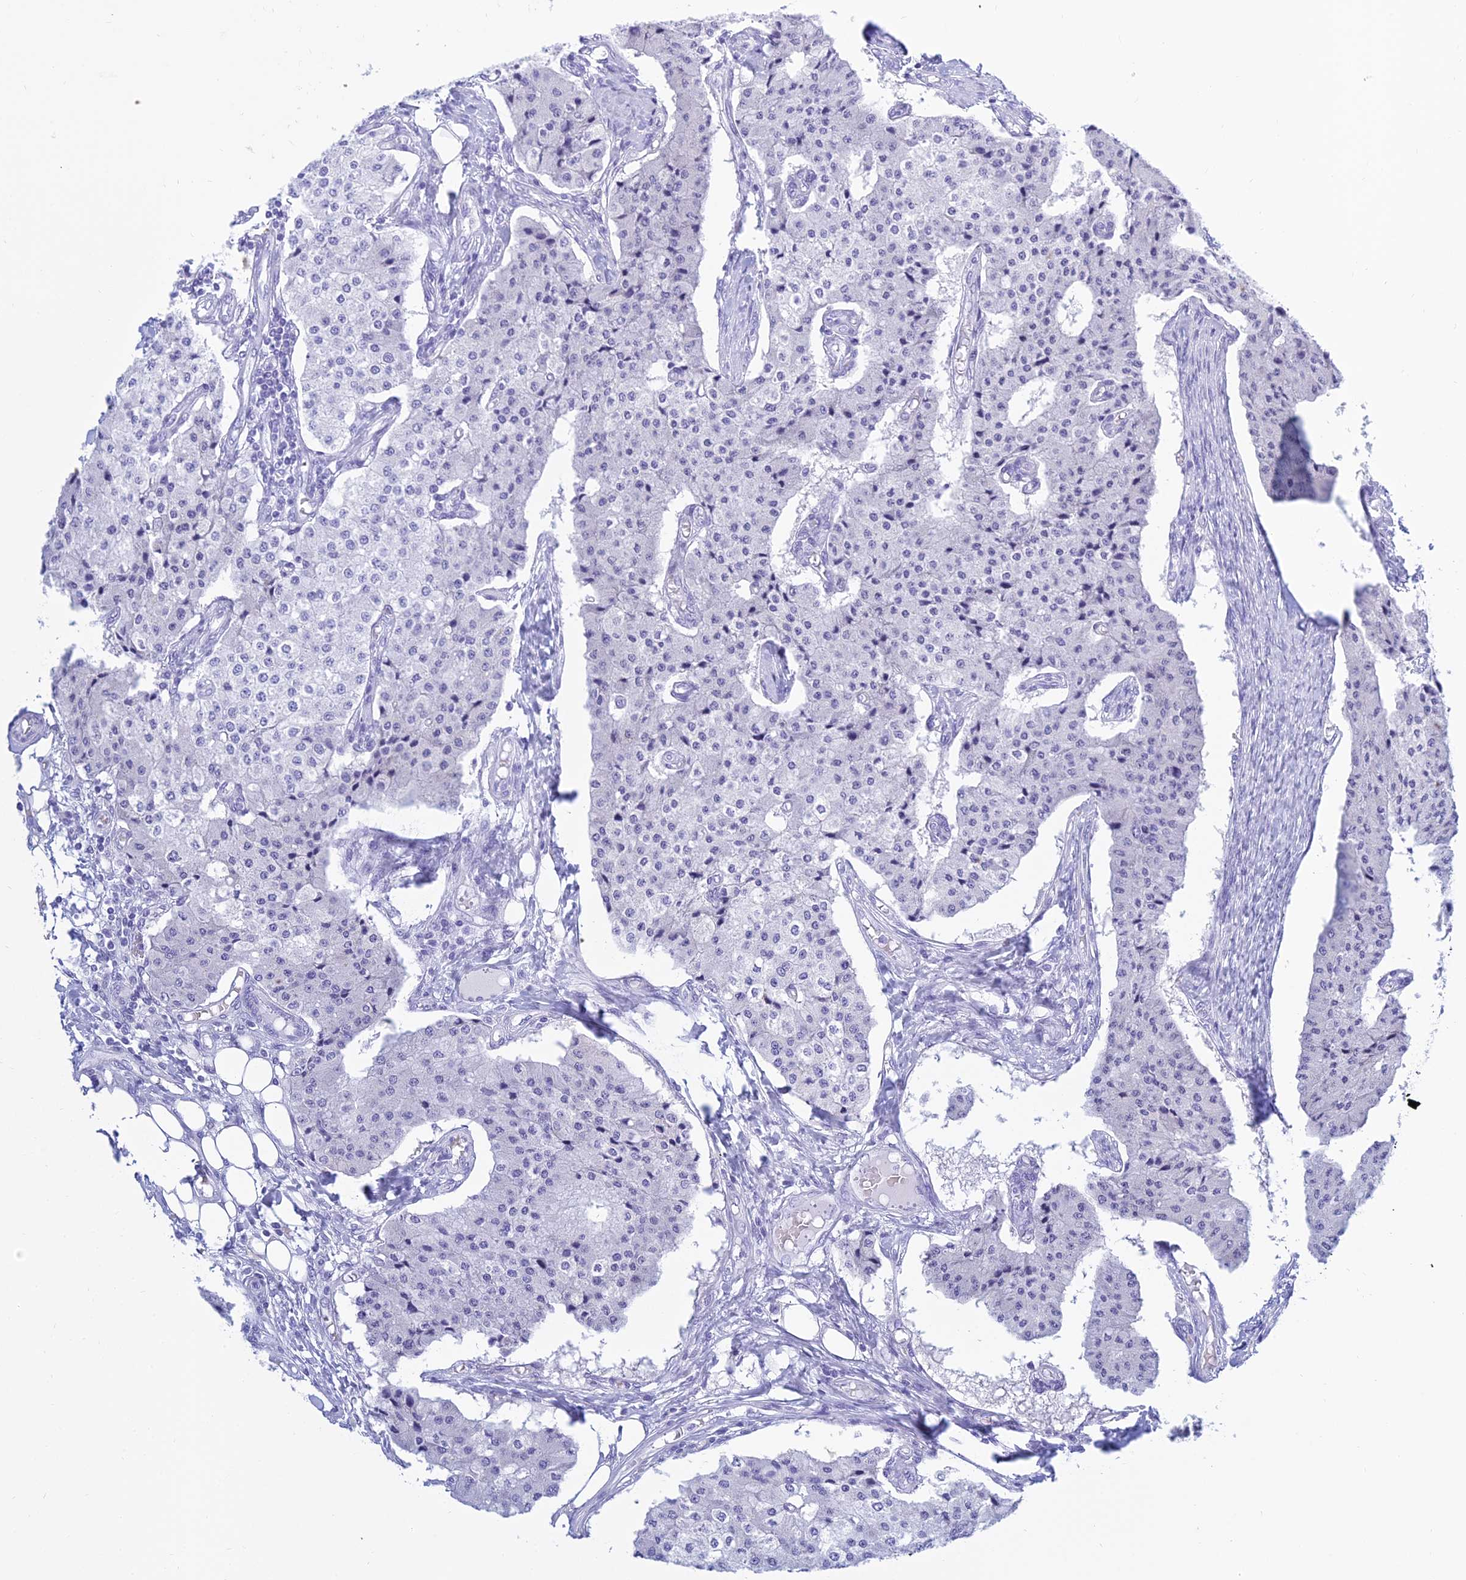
{"staining": {"intensity": "negative", "quantity": "none", "location": "none"}, "tissue": "carcinoid", "cell_type": "Tumor cells", "image_type": "cancer", "snomed": [{"axis": "morphology", "description": "Carcinoid, malignant, NOS"}, {"axis": "topography", "description": "Colon"}], "caption": "Tumor cells show no significant staining in carcinoid.", "gene": "PATE4", "patient": {"sex": "female", "age": 52}}